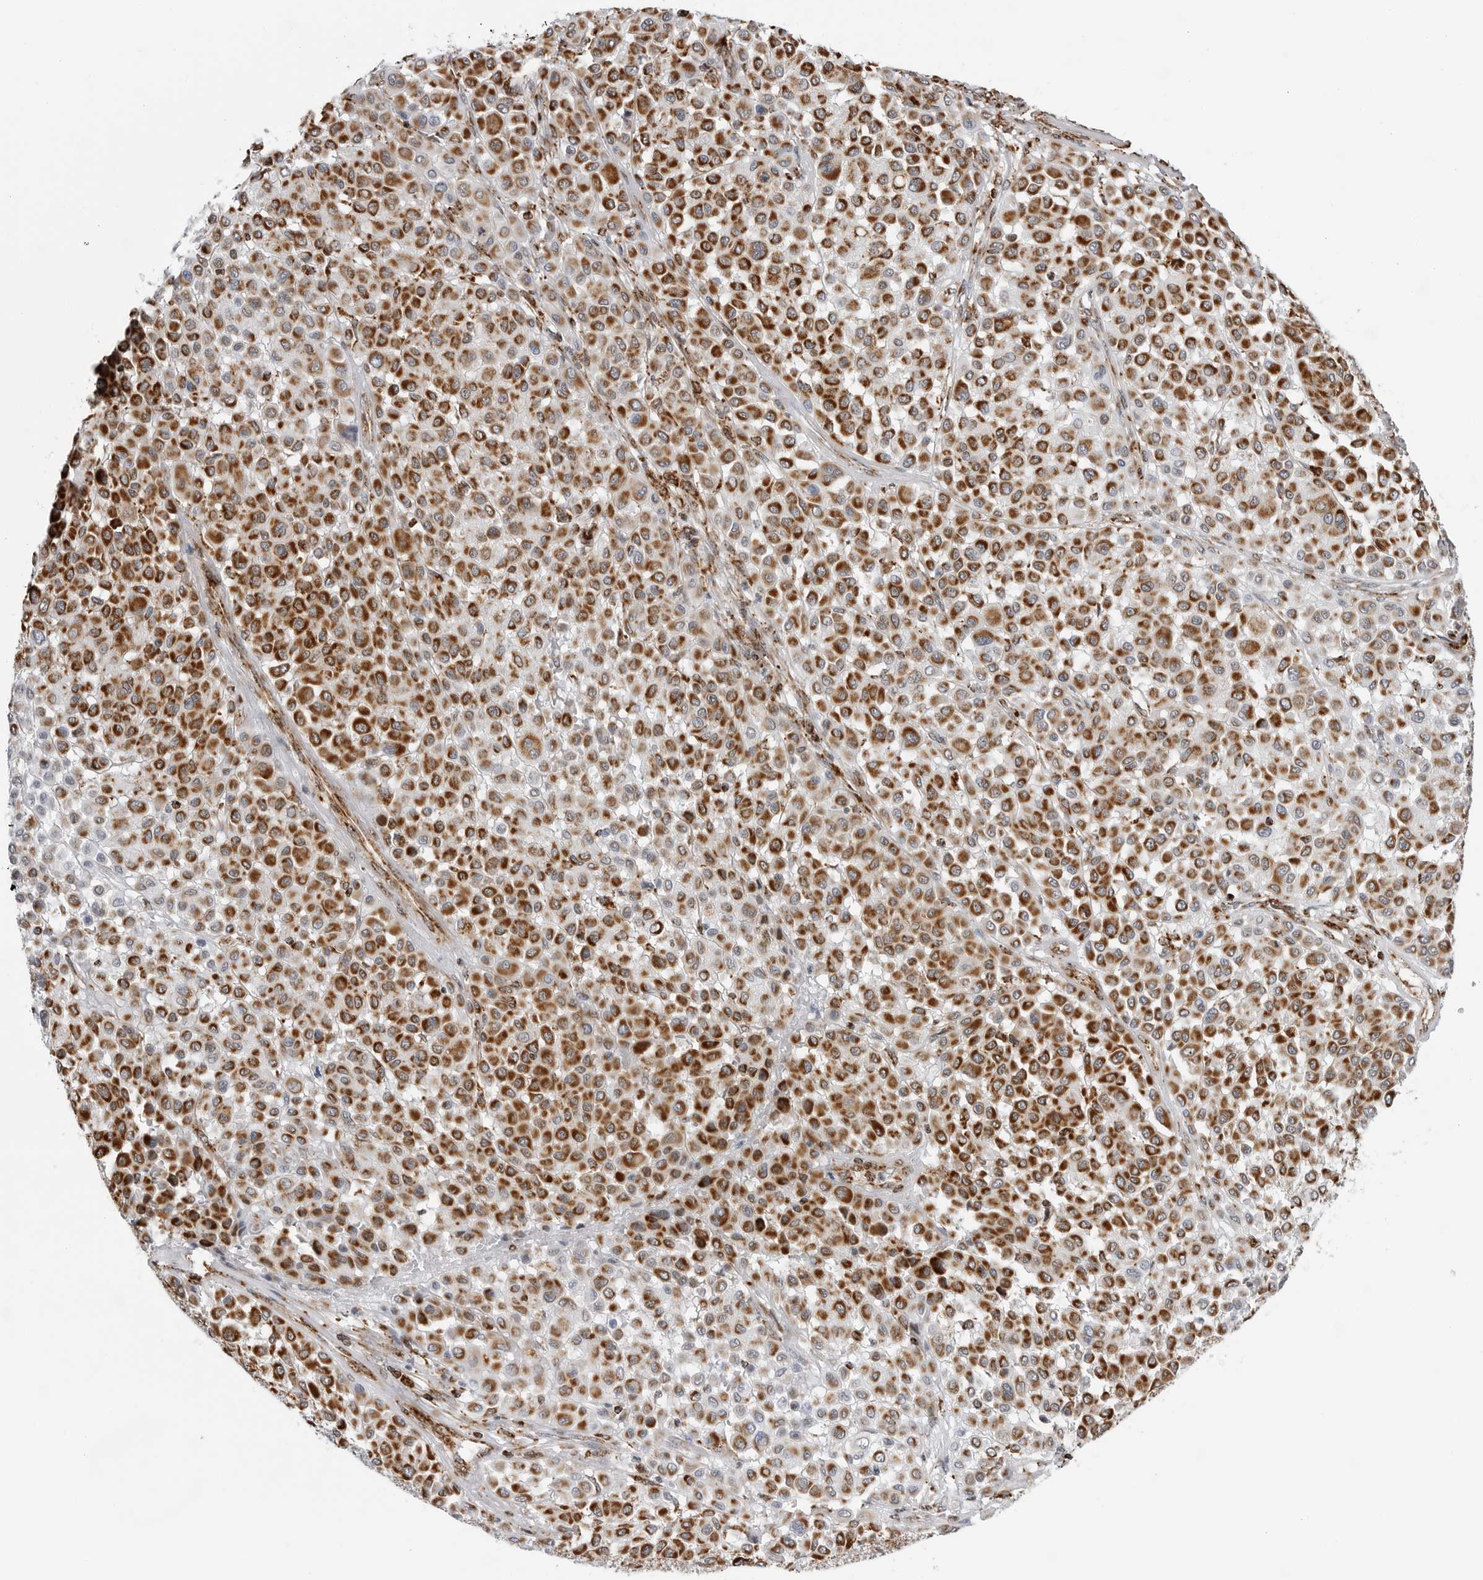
{"staining": {"intensity": "strong", "quantity": ">75%", "location": "cytoplasmic/membranous"}, "tissue": "melanoma", "cell_type": "Tumor cells", "image_type": "cancer", "snomed": [{"axis": "morphology", "description": "Malignant melanoma, Metastatic site"}, {"axis": "topography", "description": "Soft tissue"}], "caption": "Melanoma tissue exhibits strong cytoplasmic/membranous staining in approximately >75% of tumor cells, visualized by immunohistochemistry.", "gene": "COX5A", "patient": {"sex": "male", "age": 41}}